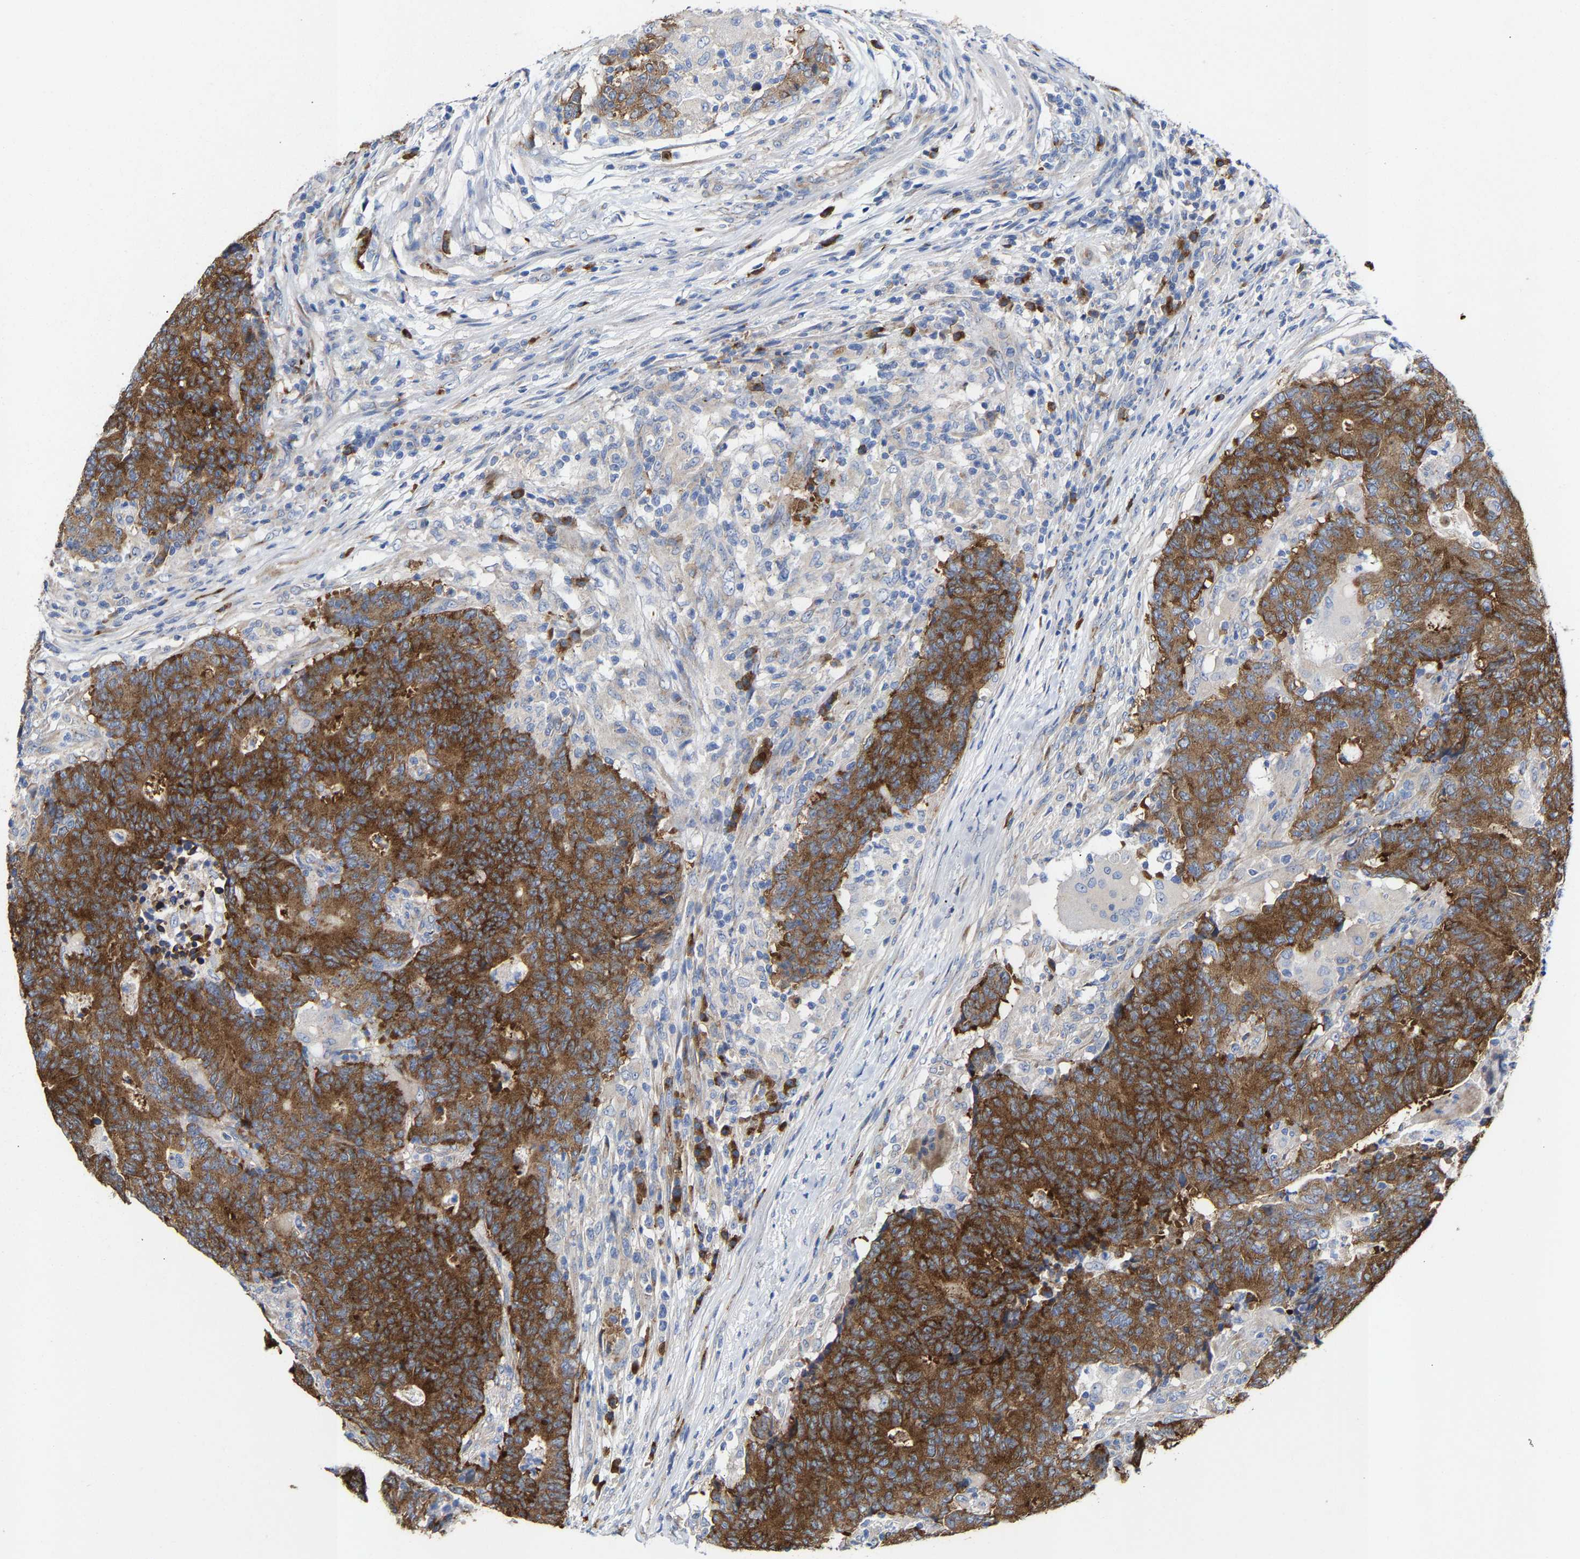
{"staining": {"intensity": "strong", "quantity": ">75%", "location": "cytoplasmic/membranous"}, "tissue": "colorectal cancer", "cell_type": "Tumor cells", "image_type": "cancer", "snomed": [{"axis": "morphology", "description": "Normal tissue, NOS"}, {"axis": "morphology", "description": "Adenocarcinoma, NOS"}, {"axis": "topography", "description": "Colon"}], "caption": "Colorectal adenocarcinoma stained with a brown dye exhibits strong cytoplasmic/membranous positive staining in about >75% of tumor cells.", "gene": "PPP1R15A", "patient": {"sex": "female", "age": 75}}